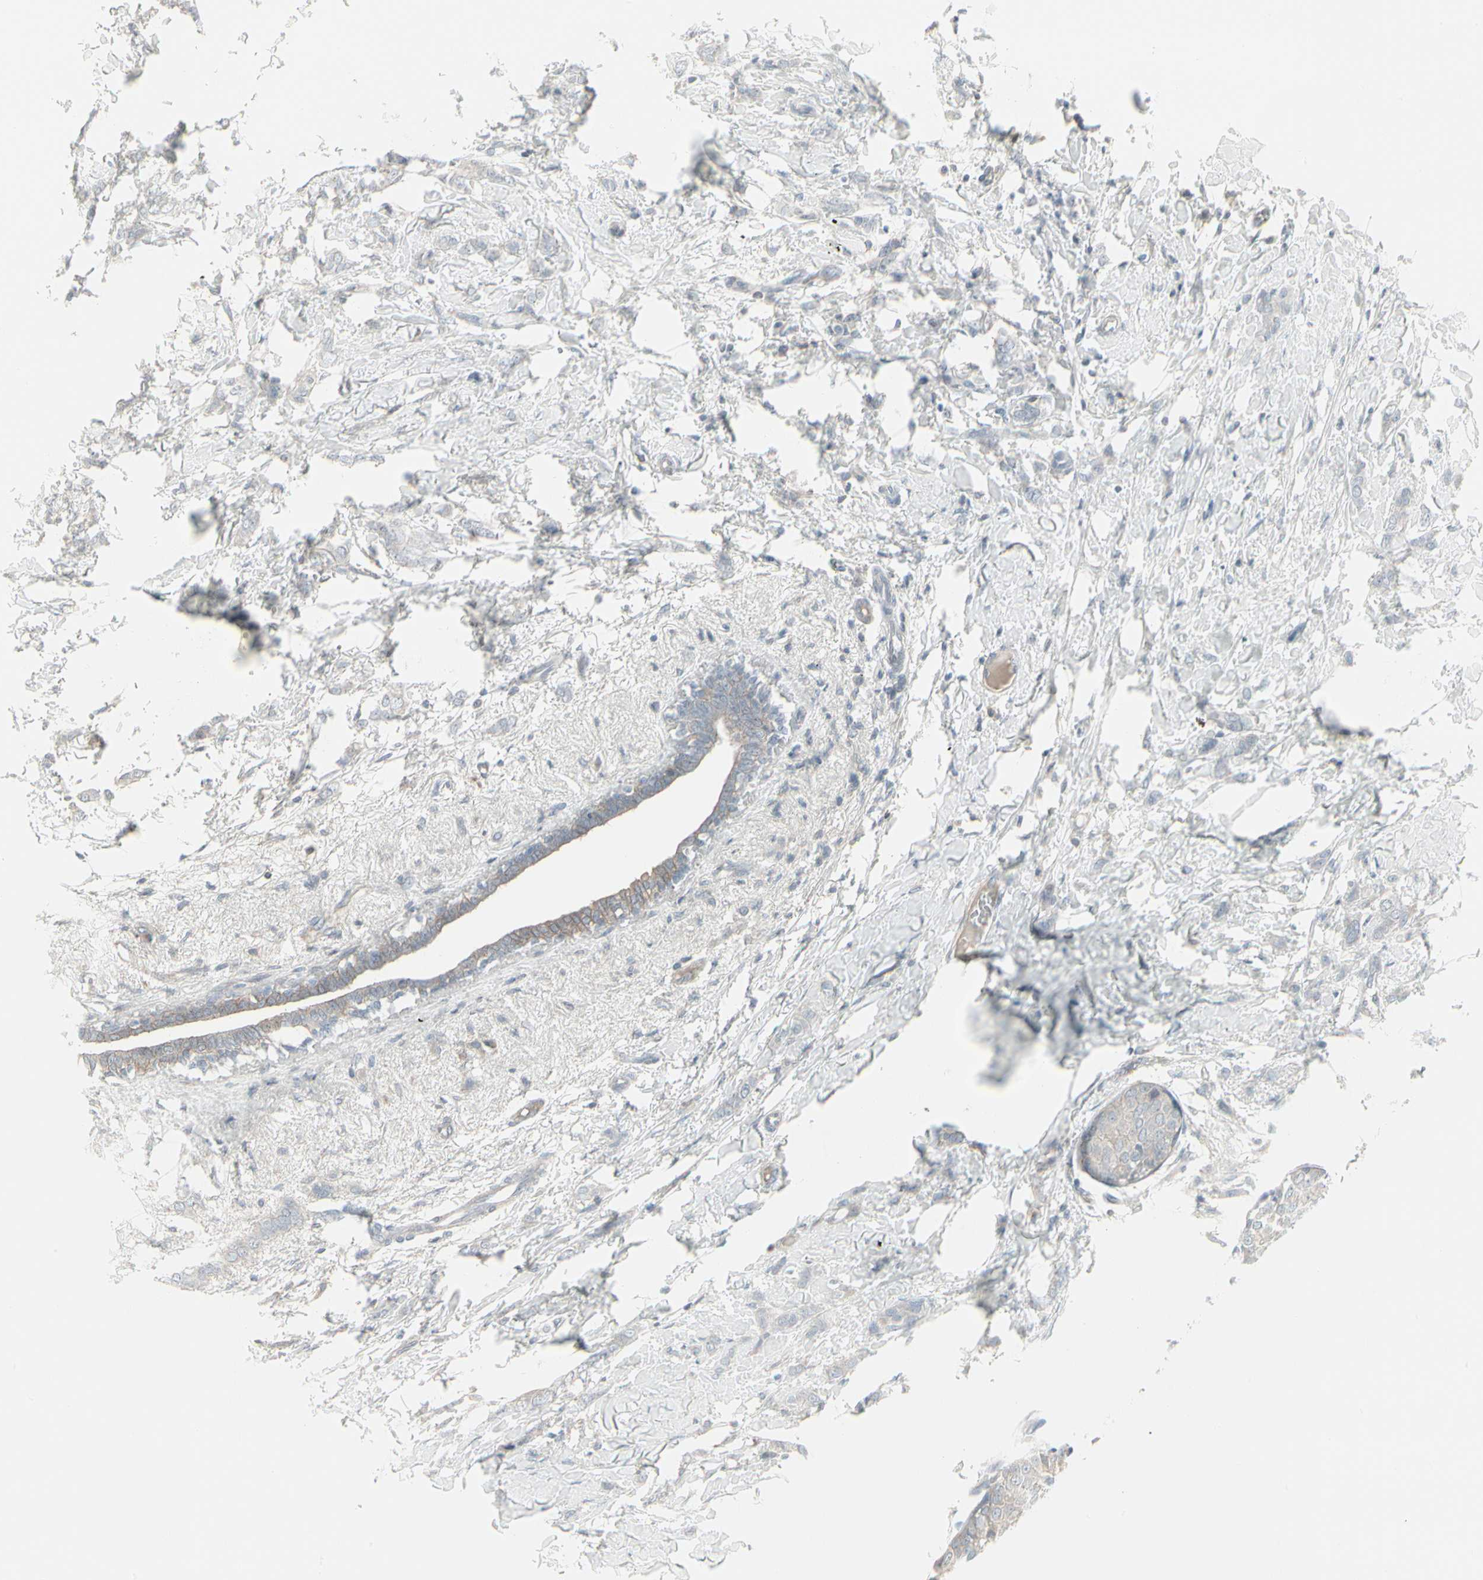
{"staining": {"intensity": "negative", "quantity": "none", "location": "none"}, "tissue": "breast cancer", "cell_type": "Tumor cells", "image_type": "cancer", "snomed": [{"axis": "morphology", "description": "Lobular carcinoma, in situ"}, {"axis": "morphology", "description": "Lobular carcinoma"}, {"axis": "topography", "description": "Breast"}], "caption": "Protein analysis of breast cancer shows no significant staining in tumor cells. (DAB immunohistochemistry with hematoxylin counter stain).", "gene": "EPS15", "patient": {"sex": "female", "age": 41}}